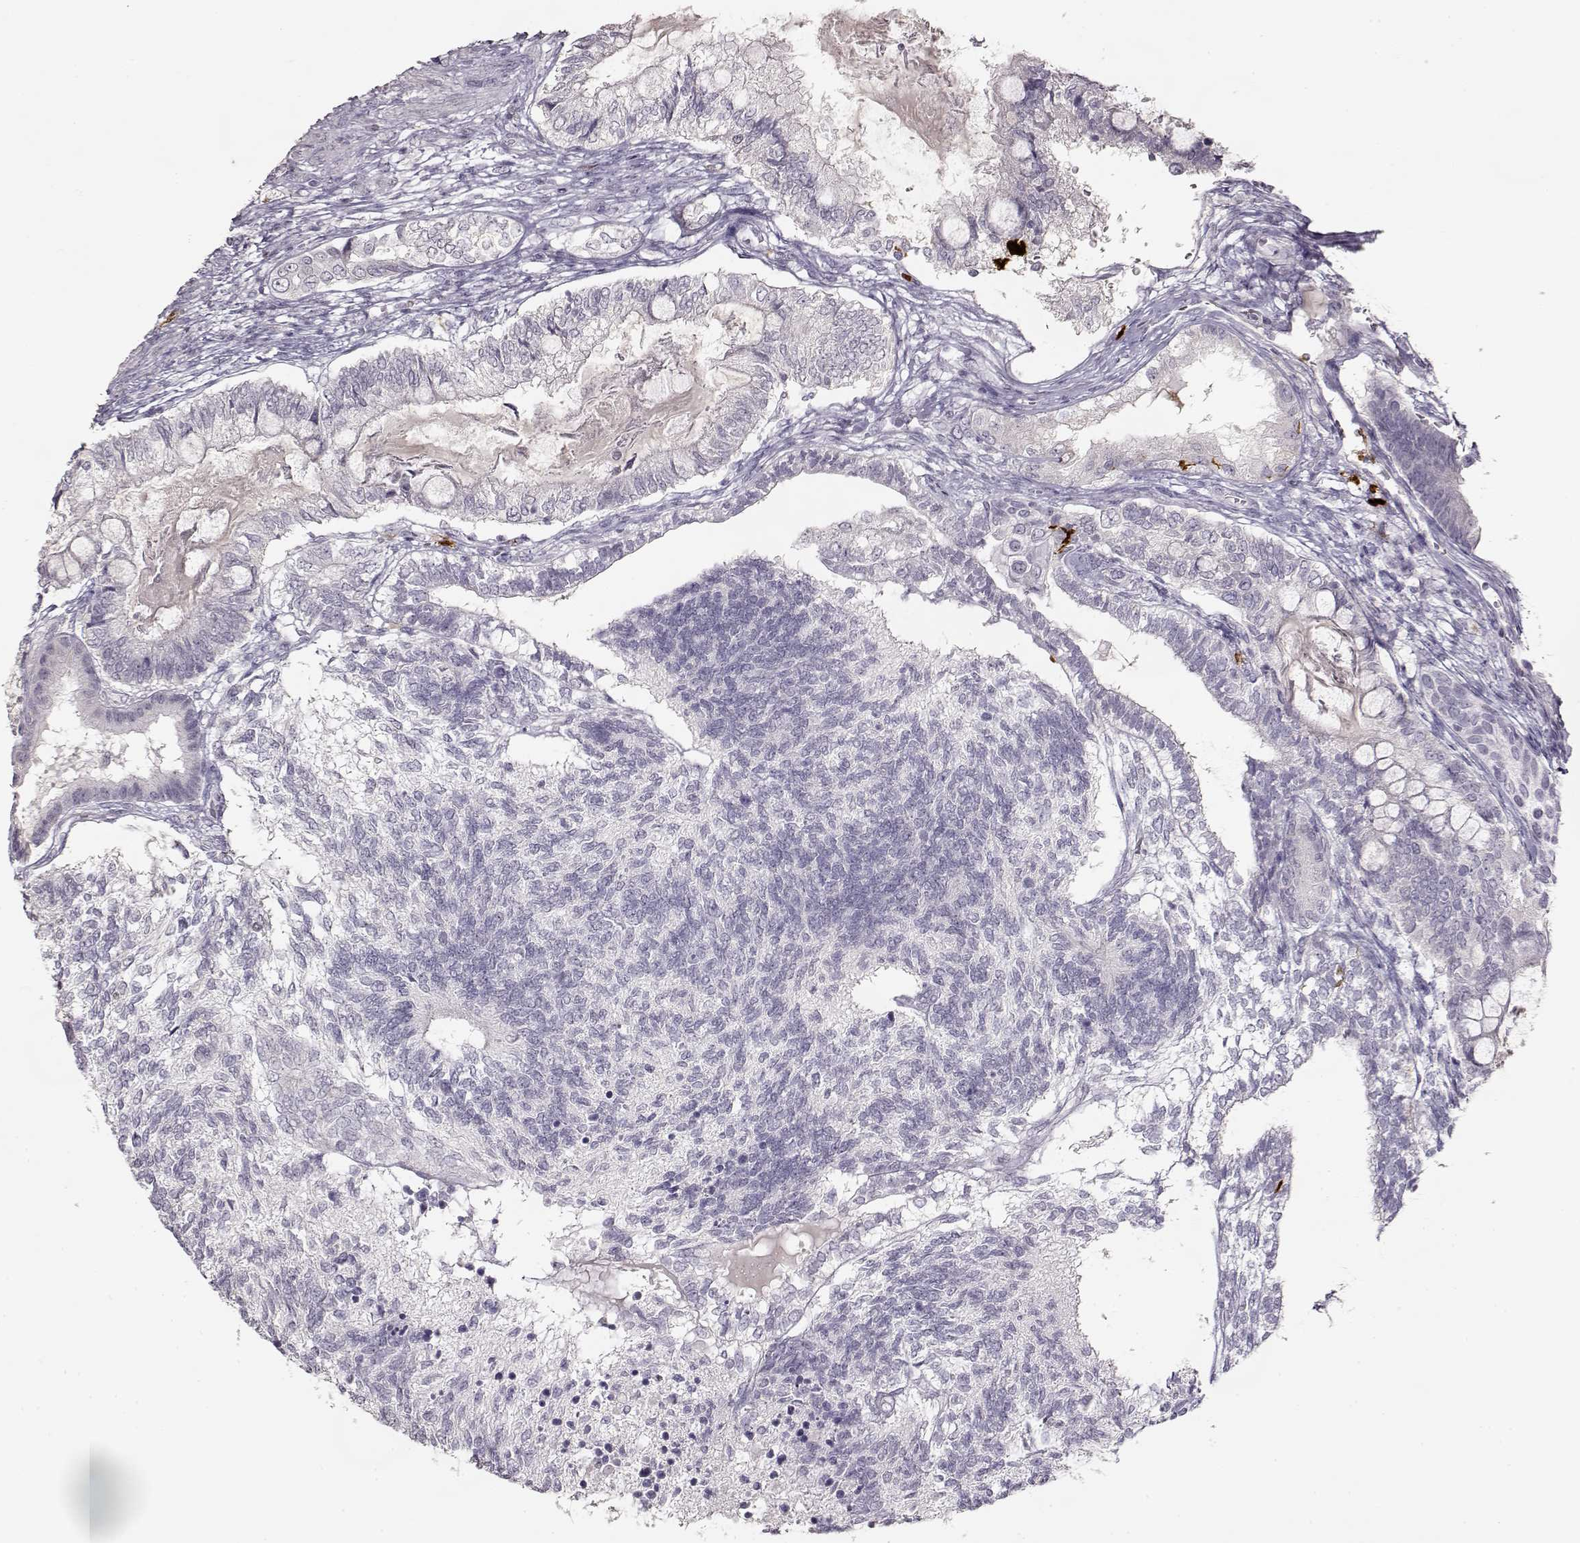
{"staining": {"intensity": "negative", "quantity": "none", "location": "none"}, "tissue": "testis cancer", "cell_type": "Tumor cells", "image_type": "cancer", "snomed": [{"axis": "morphology", "description": "Seminoma, NOS"}, {"axis": "morphology", "description": "Carcinoma, Embryonal, NOS"}, {"axis": "topography", "description": "Testis"}], "caption": "This histopathology image is of testis cancer (embryonal carcinoma) stained with immunohistochemistry (IHC) to label a protein in brown with the nuclei are counter-stained blue. There is no staining in tumor cells. Brightfield microscopy of immunohistochemistry (IHC) stained with DAB (brown) and hematoxylin (blue), captured at high magnification.", "gene": "S100B", "patient": {"sex": "male", "age": 41}}